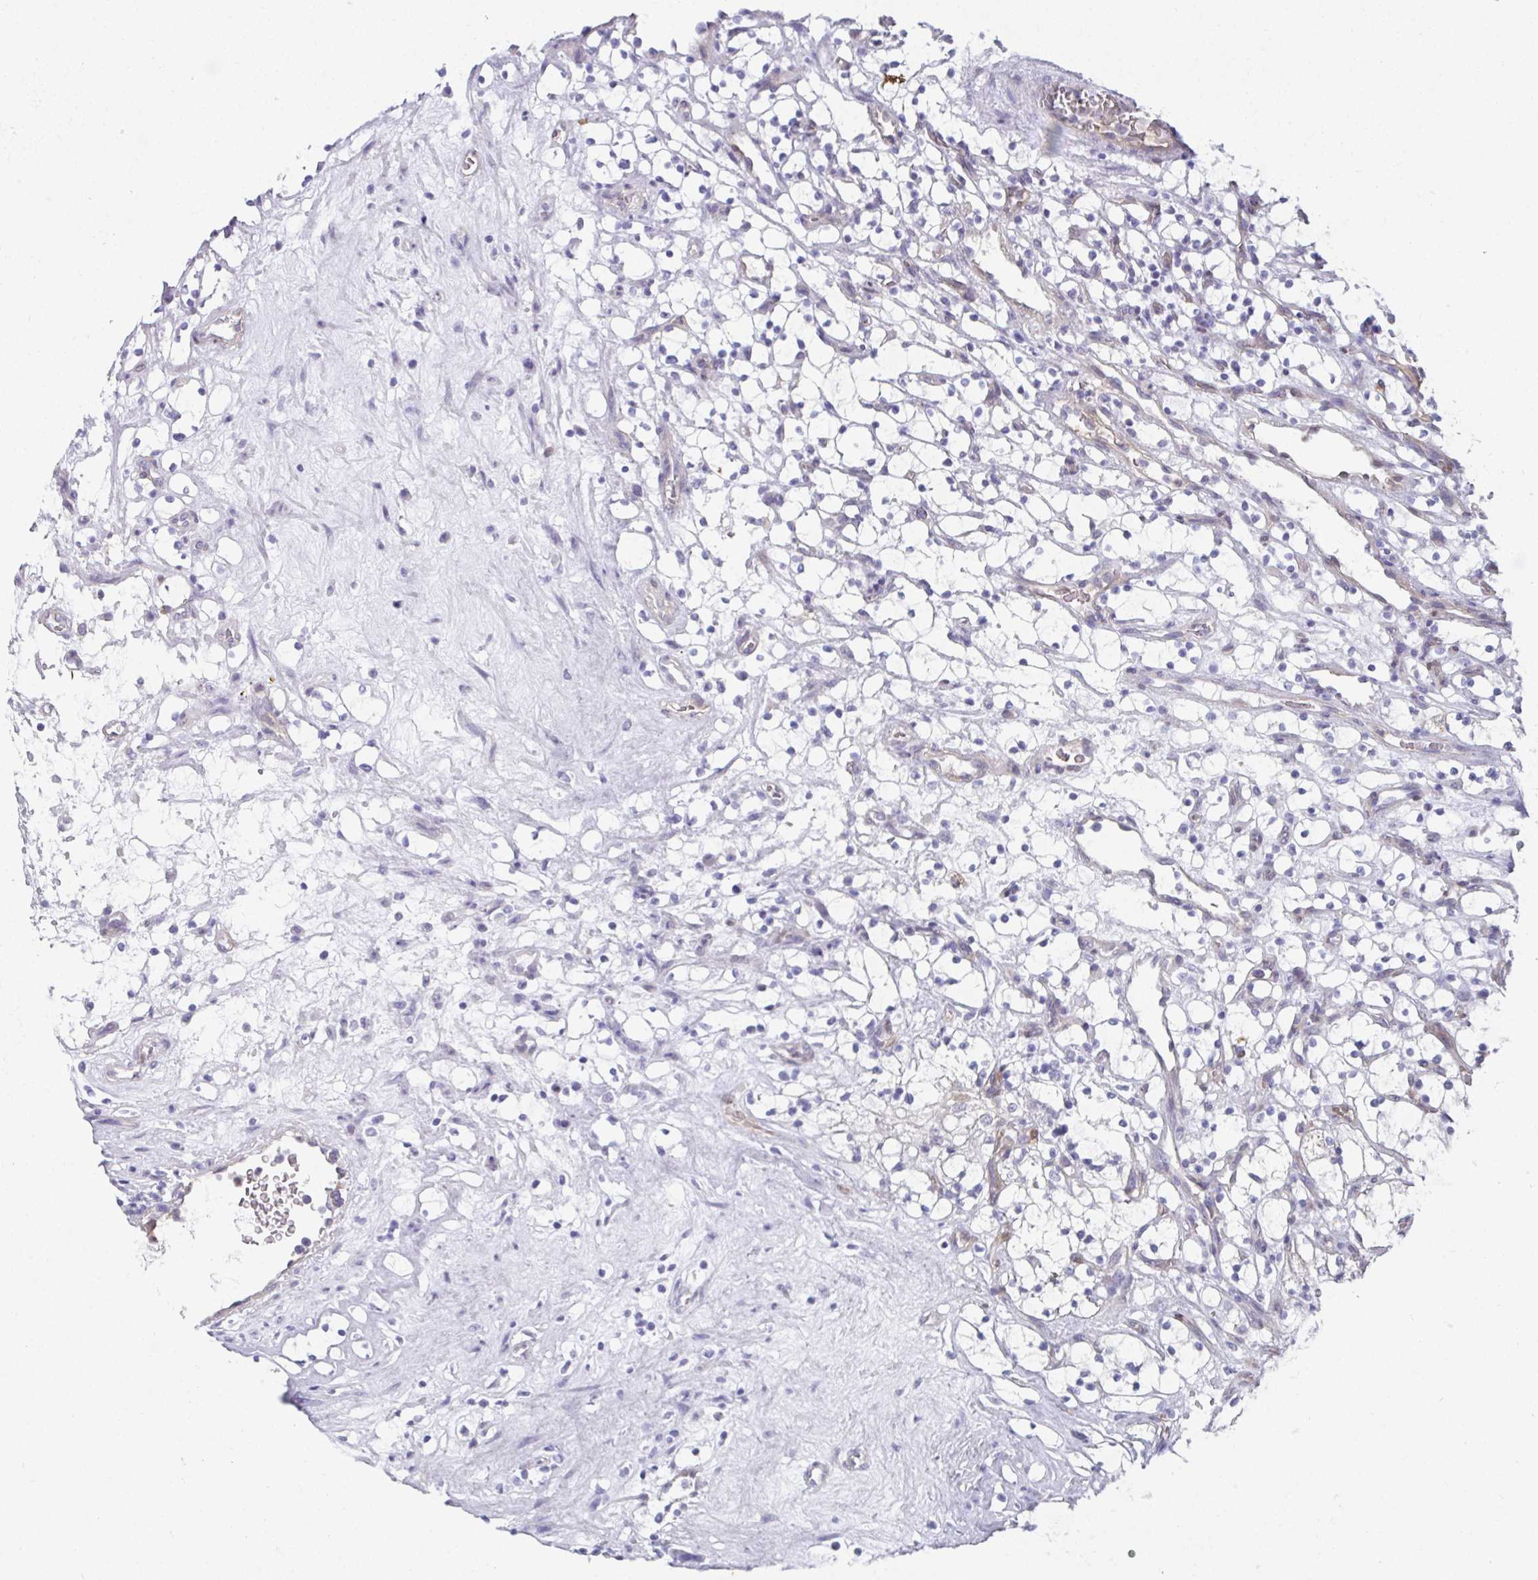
{"staining": {"intensity": "negative", "quantity": "none", "location": "none"}, "tissue": "renal cancer", "cell_type": "Tumor cells", "image_type": "cancer", "snomed": [{"axis": "morphology", "description": "Adenocarcinoma, NOS"}, {"axis": "topography", "description": "Kidney"}], "caption": "Immunohistochemistry (IHC) of human renal adenocarcinoma shows no positivity in tumor cells. (Brightfield microscopy of DAB (3,3'-diaminobenzidine) IHC at high magnification).", "gene": "RBP1", "patient": {"sex": "female", "age": 69}}